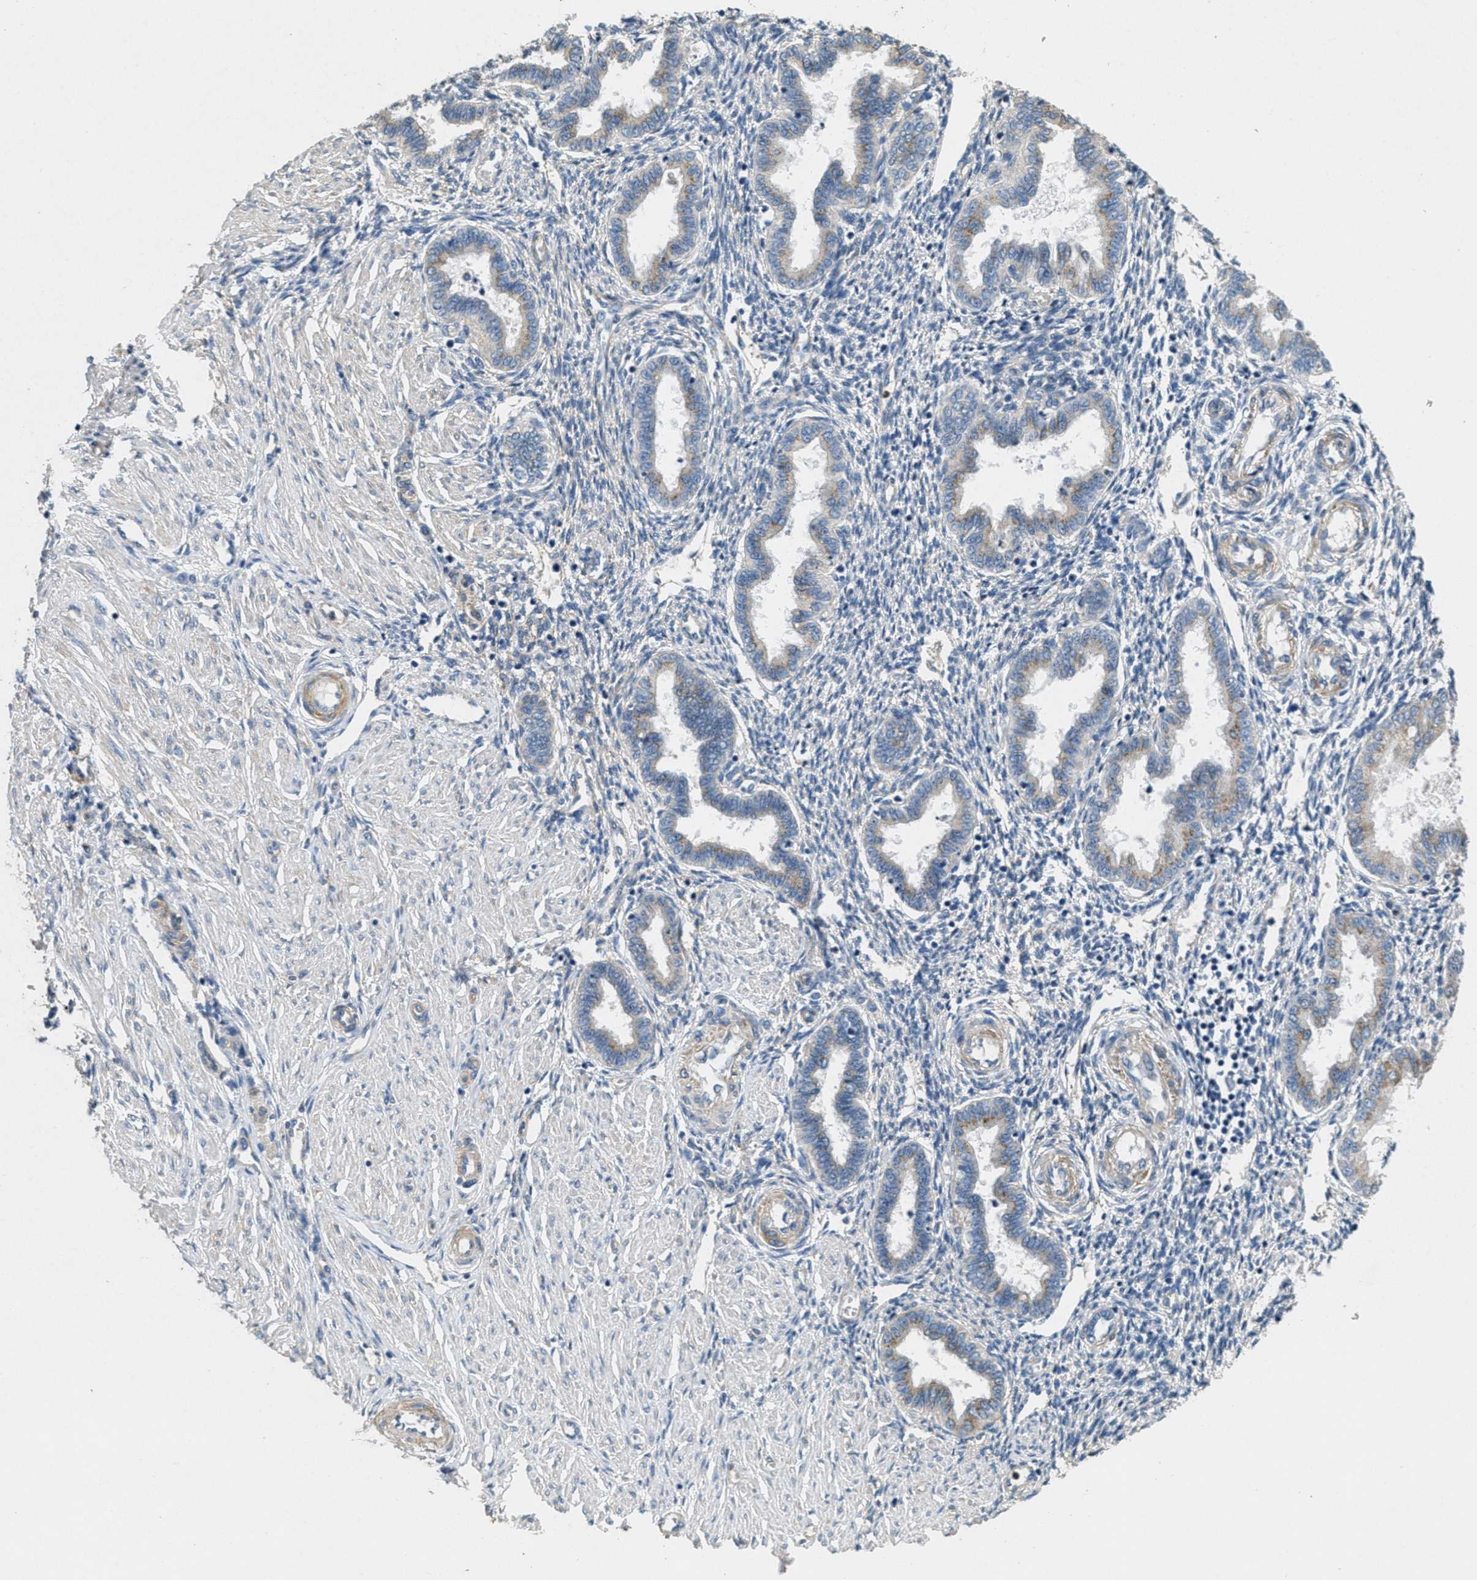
{"staining": {"intensity": "weak", "quantity": "<25%", "location": "cytoplasmic/membranous"}, "tissue": "endometrium", "cell_type": "Cells in endometrial stroma", "image_type": "normal", "snomed": [{"axis": "morphology", "description": "Normal tissue, NOS"}, {"axis": "topography", "description": "Endometrium"}], "caption": "This is a histopathology image of IHC staining of benign endometrium, which shows no positivity in cells in endometrial stroma. The staining is performed using DAB (3,3'-diaminobenzidine) brown chromogen with nuclei counter-stained in using hematoxylin.", "gene": "TOMM70", "patient": {"sex": "female", "age": 33}}